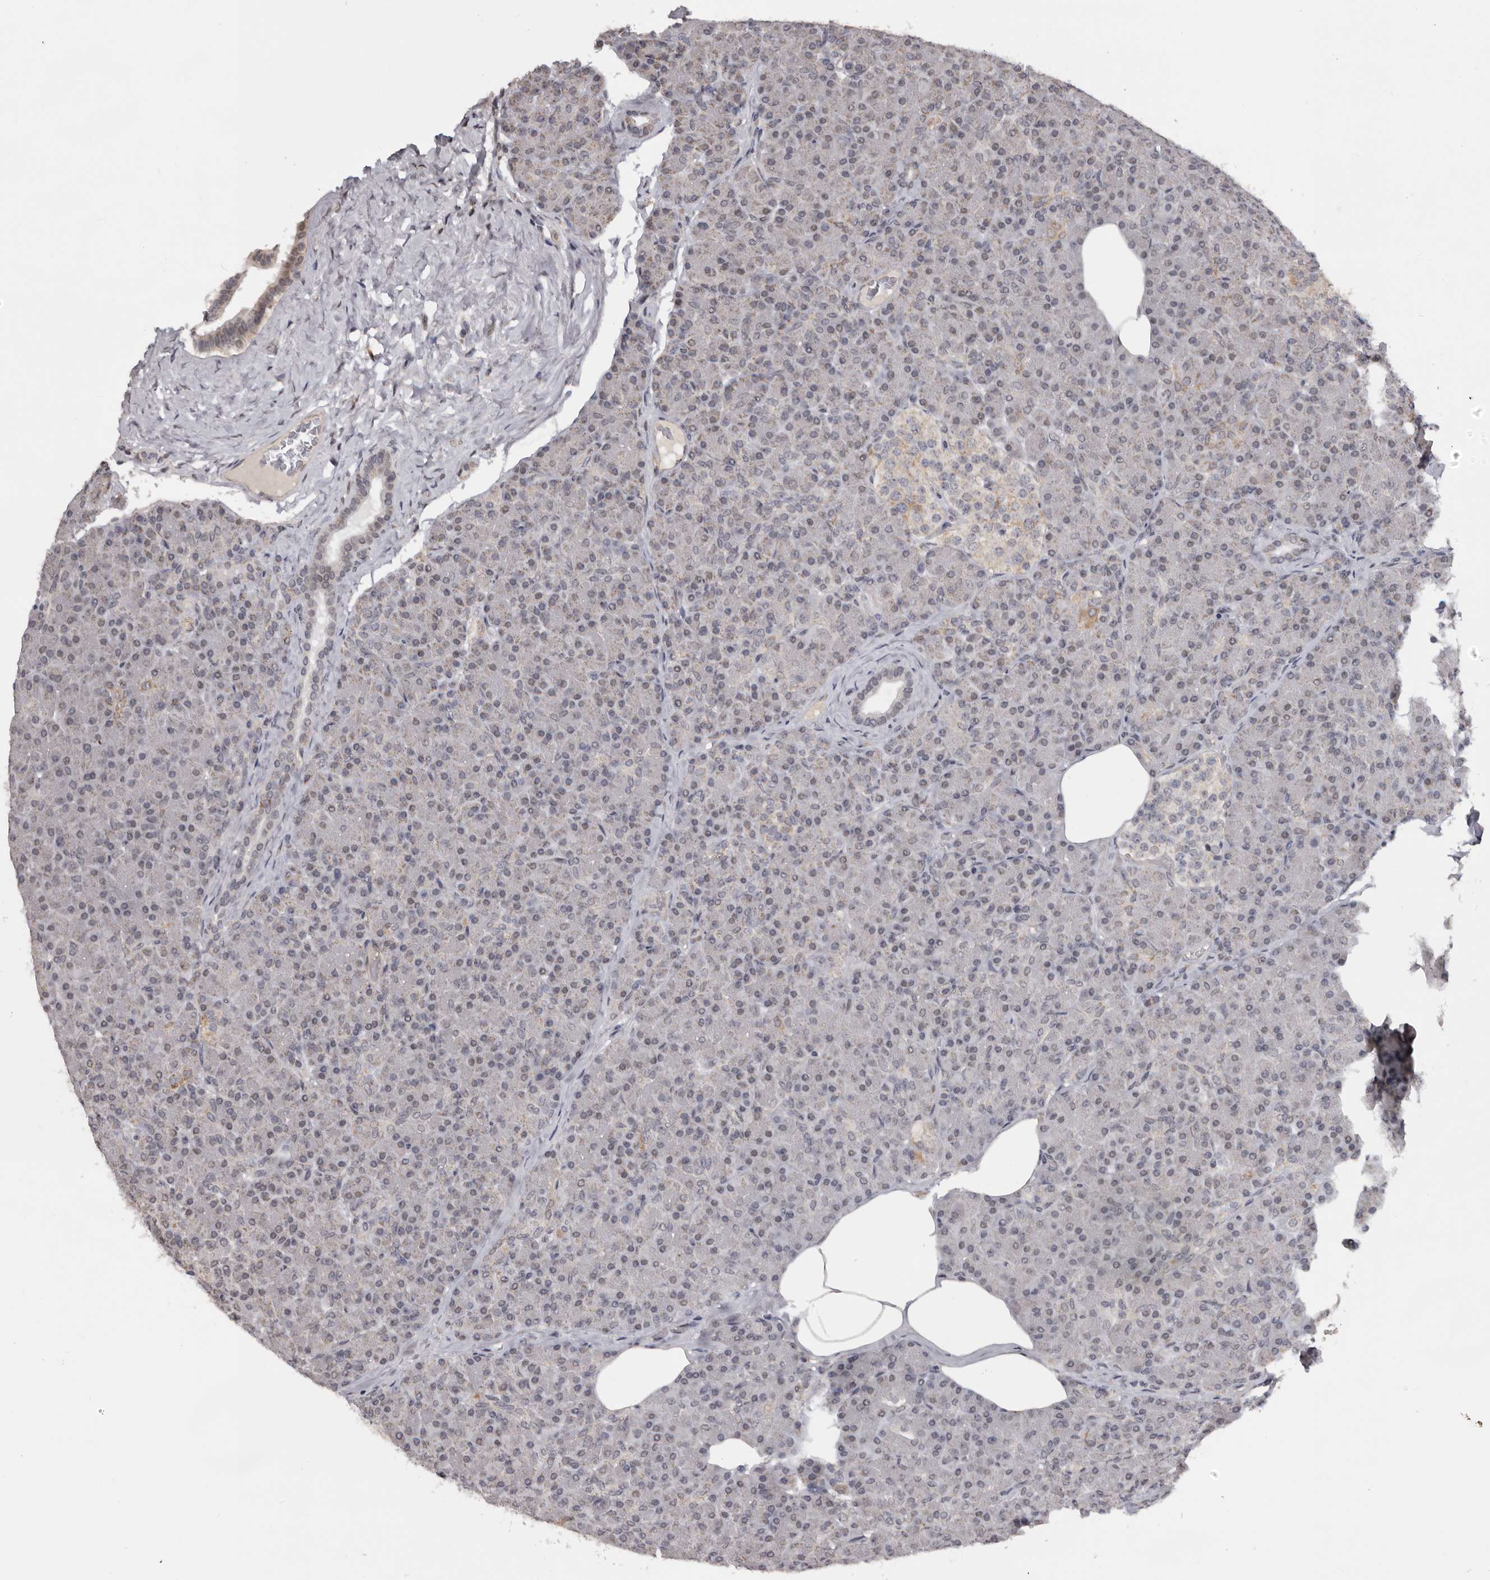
{"staining": {"intensity": "weak", "quantity": "25%-75%", "location": "cytoplasmic/membranous,nuclear"}, "tissue": "pancreas", "cell_type": "Exocrine glandular cells", "image_type": "normal", "snomed": [{"axis": "morphology", "description": "Normal tissue, NOS"}, {"axis": "topography", "description": "Pancreas"}], "caption": "Immunohistochemical staining of benign pancreas reveals 25%-75% levels of weak cytoplasmic/membranous,nuclear protein positivity in approximately 25%-75% of exocrine glandular cells. Nuclei are stained in blue.", "gene": "MOGAT2", "patient": {"sex": "female", "age": 43}}